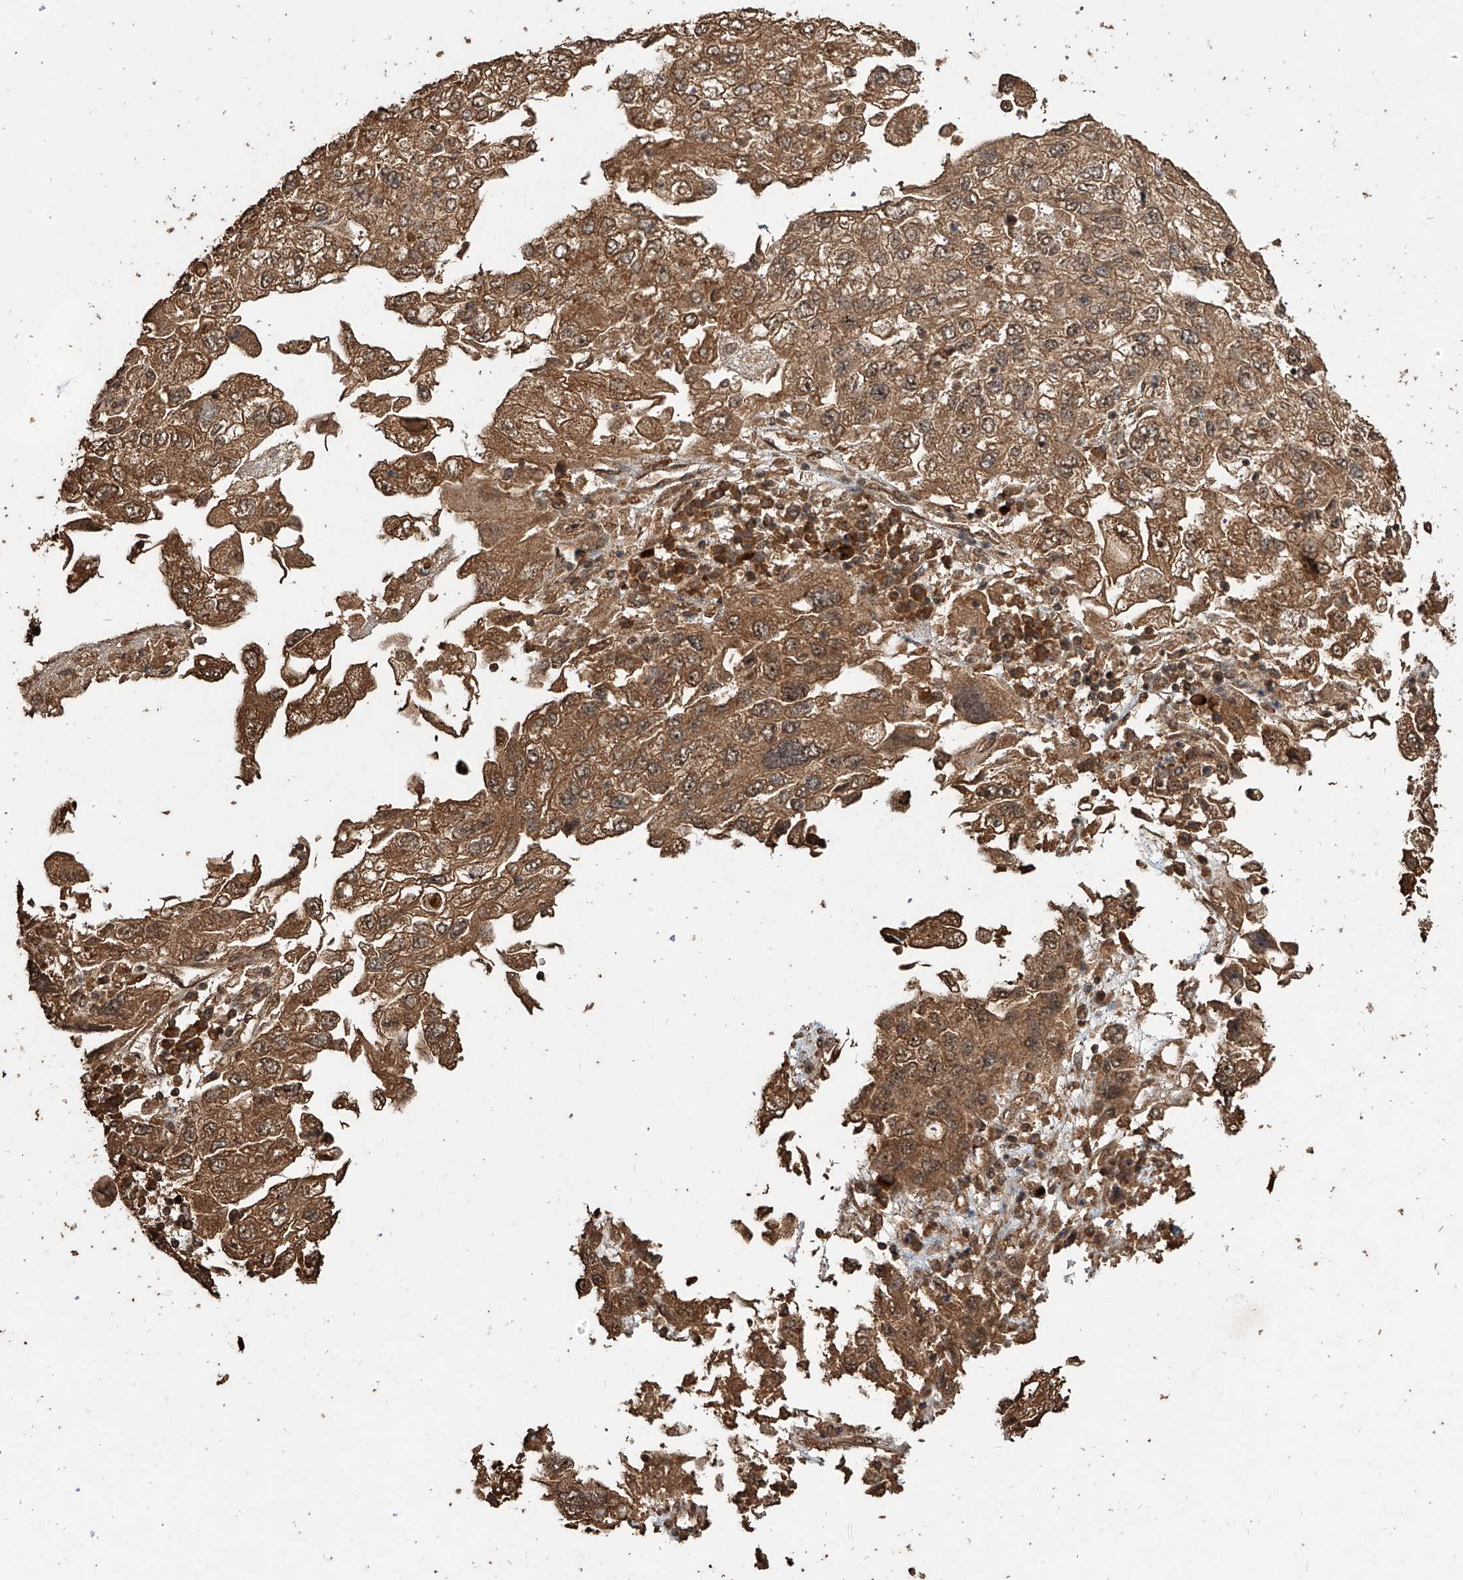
{"staining": {"intensity": "moderate", "quantity": ">75%", "location": "cytoplasmic/membranous,nuclear"}, "tissue": "endometrial cancer", "cell_type": "Tumor cells", "image_type": "cancer", "snomed": [{"axis": "morphology", "description": "Adenocarcinoma, NOS"}, {"axis": "topography", "description": "Endometrium"}], "caption": "Immunohistochemistry (IHC) of adenocarcinoma (endometrial) exhibits medium levels of moderate cytoplasmic/membranous and nuclear positivity in approximately >75% of tumor cells.", "gene": "ZNF660", "patient": {"sex": "female", "age": 49}}